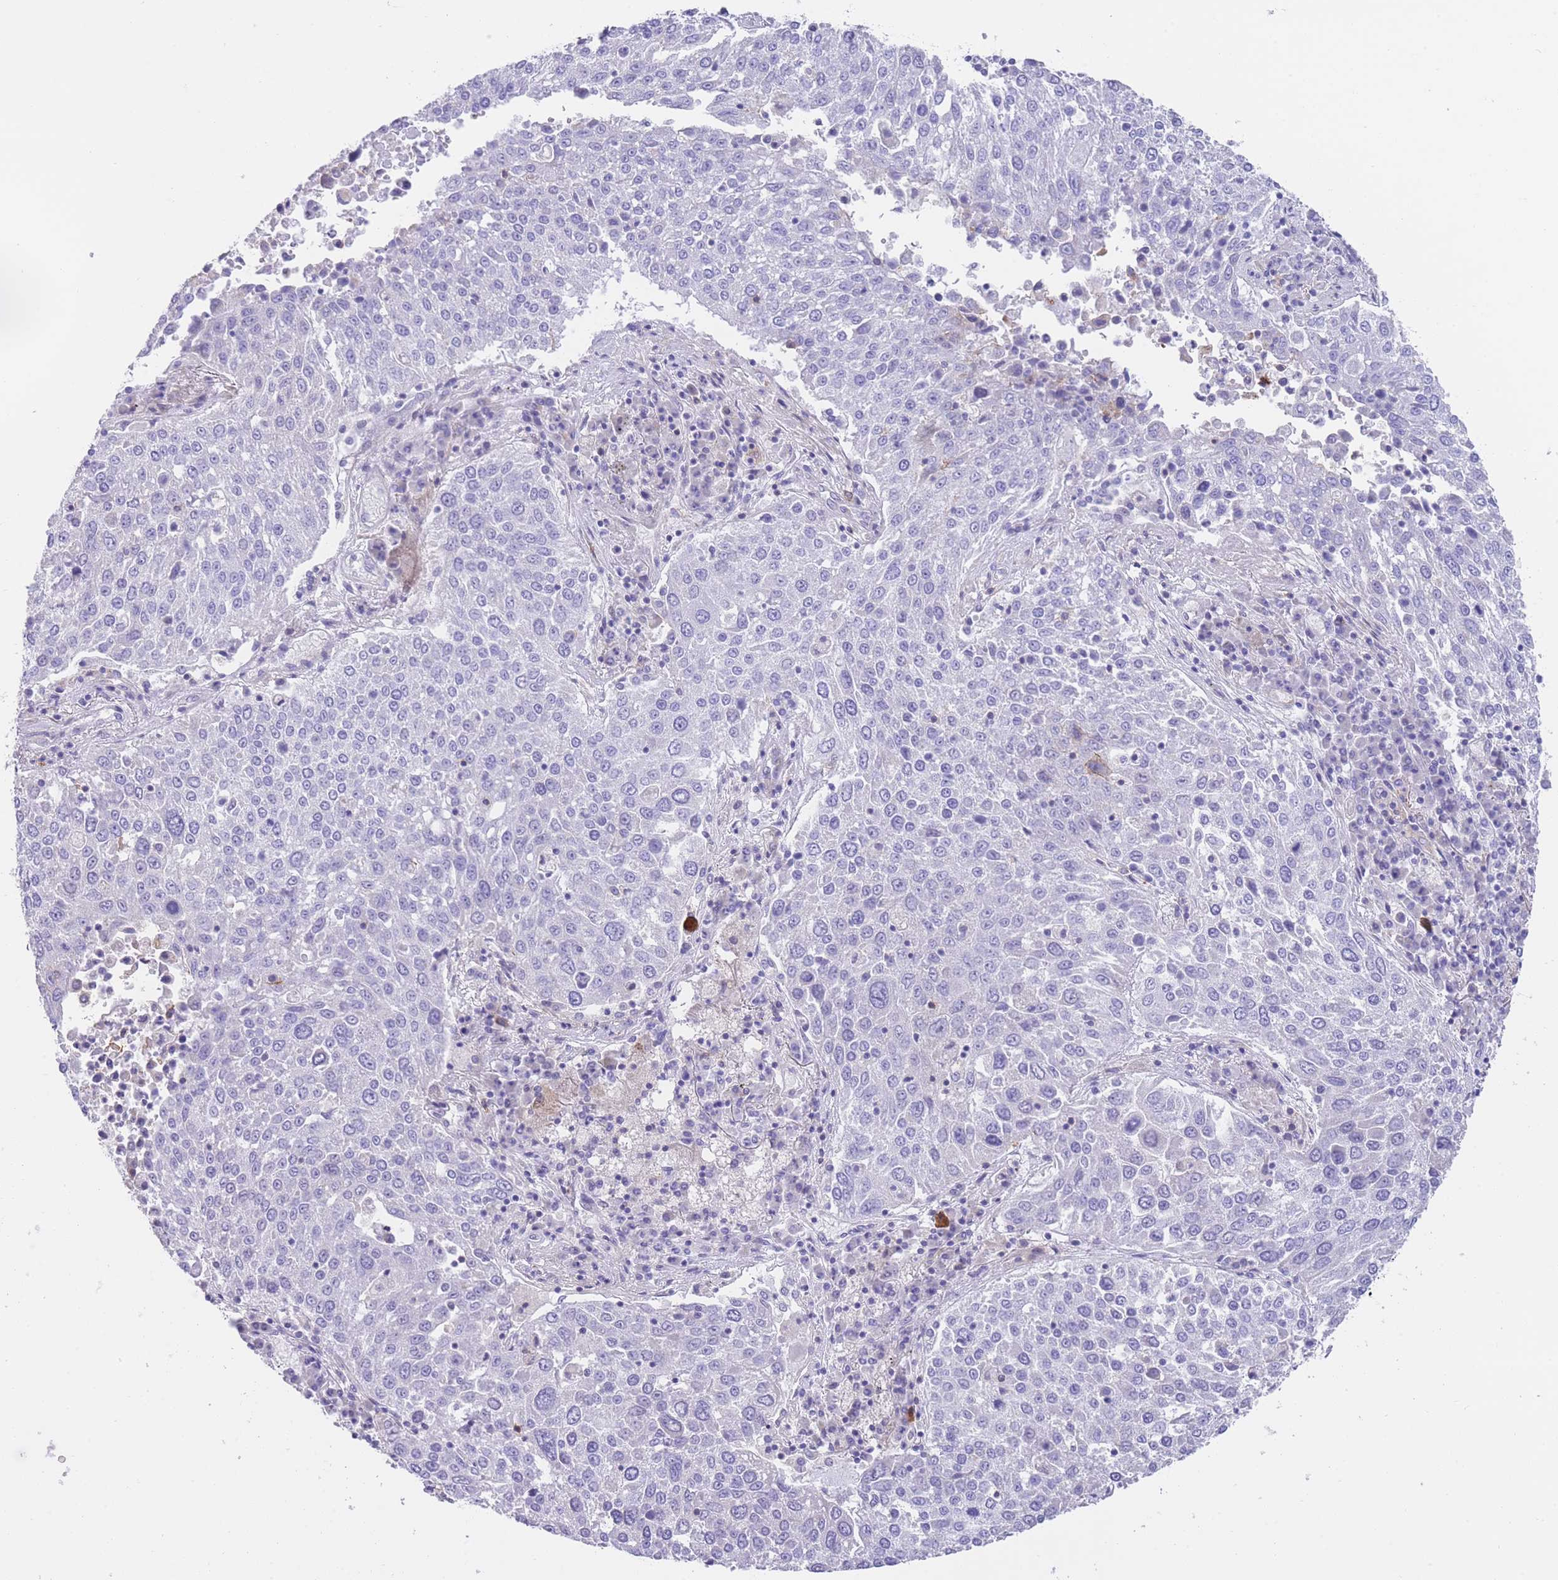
{"staining": {"intensity": "negative", "quantity": "none", "location": "none"}, "tissue": "lung cancer", "cell_type": "Tumor cells", "image_type": "cancer", "snomed": [{"axis": "morphology", "description": "Squamous cell carcinoma, NOS"}, {"axis": "topography", "description": "Lung"}], "caption": "This is an immunohistochemistry (IHC) histopathology image of human lung squamous cell carcinoma. There is no expression in tumor cells.", "gene": "LDB3", "patient": {"sex": "male", "age": 65}}